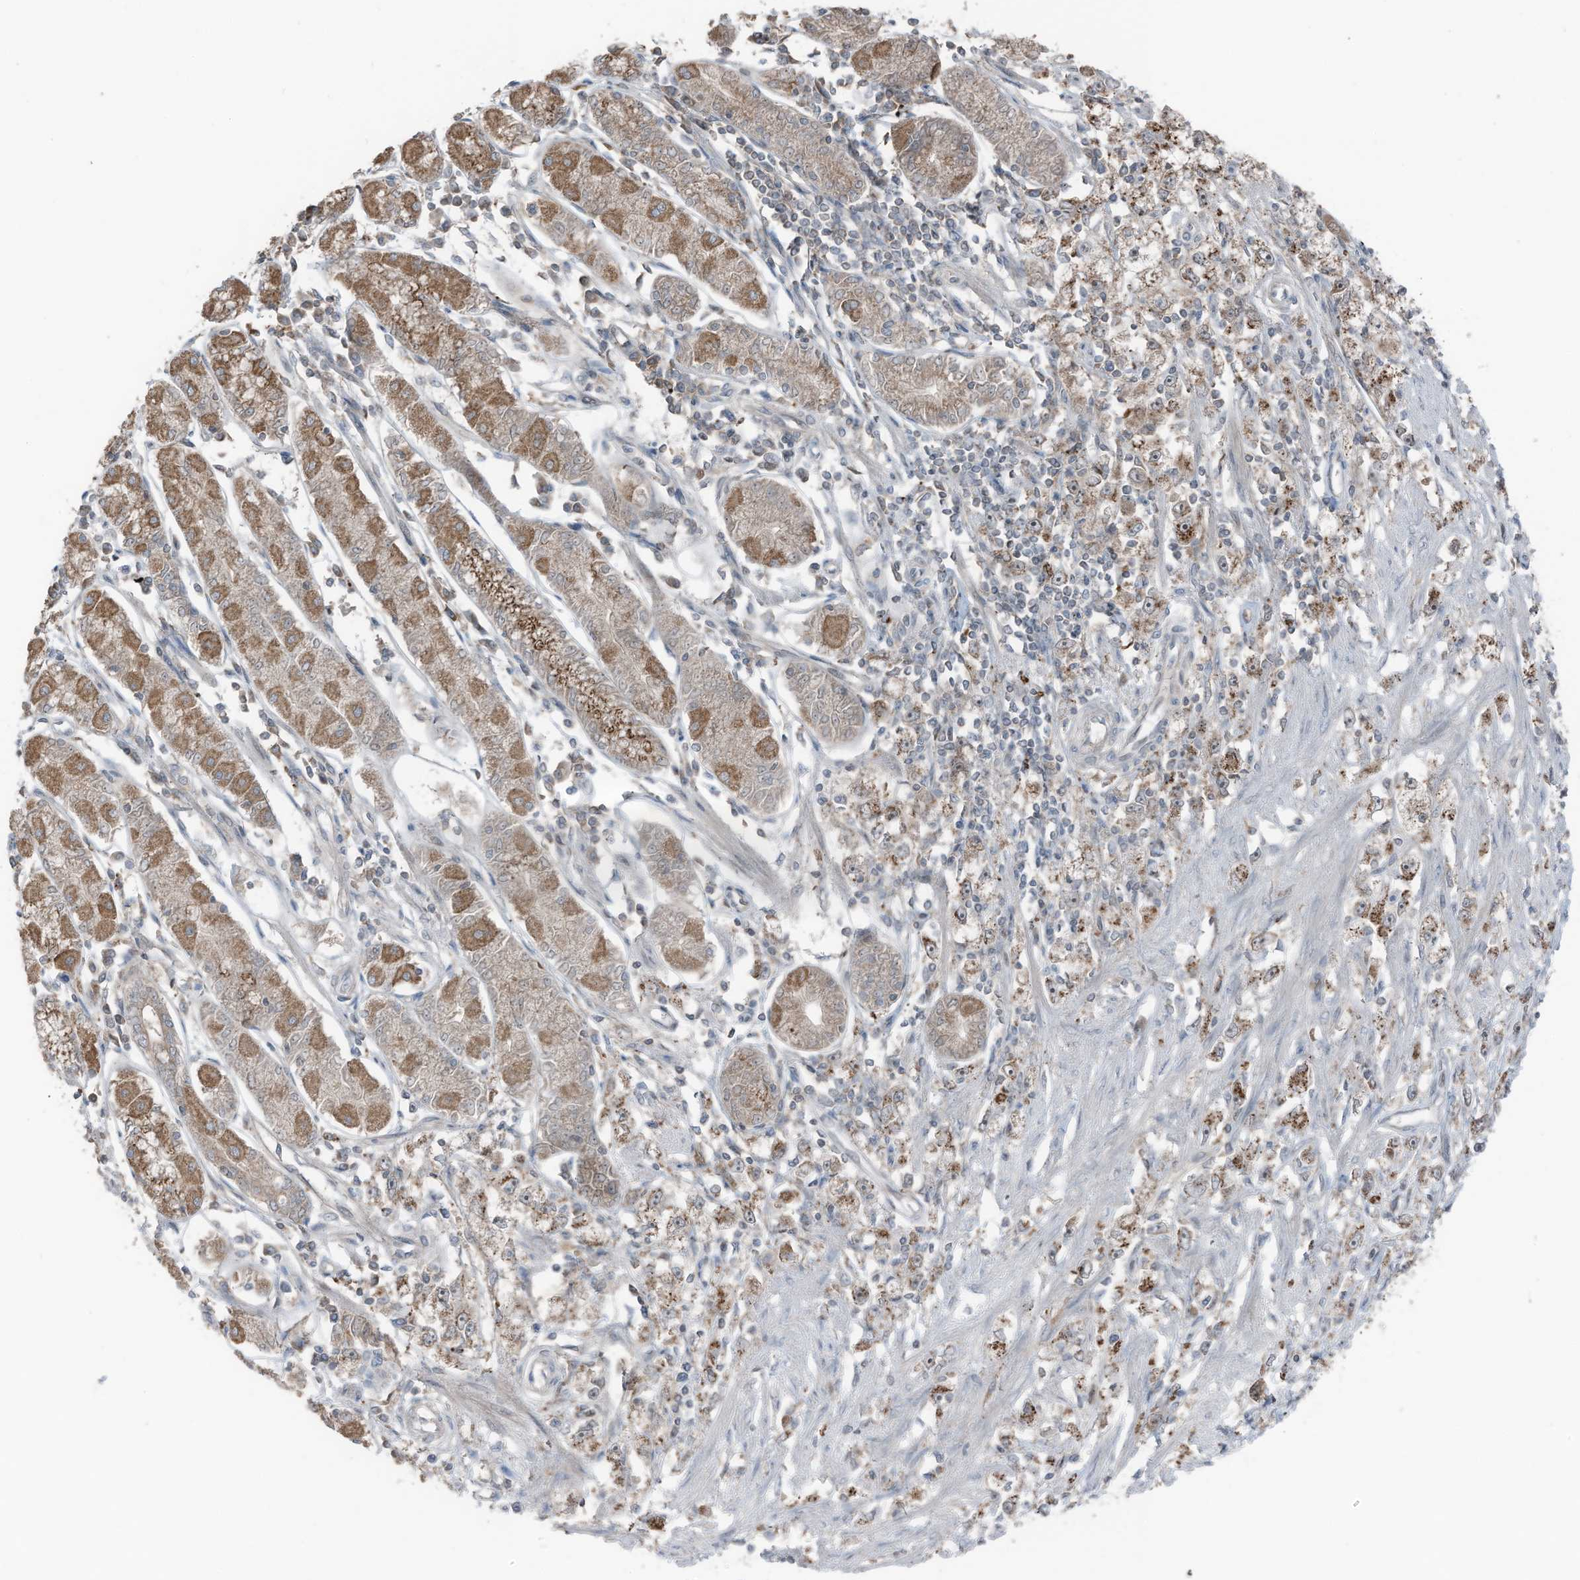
{"staining": {"intensity": "moderate", "quantity": ">75%", "location": "cytoplasmic/membranous,nuclear"}, "tissue": "stomach cancer", "cell_type": "Tumor cells", "image_type": "cancer", "snomed": [{"axis": "morphology", "description": "Adenocarcinoma, NOS"}, {"axis": "topography", "description": "Stomach"}], "caption": "Stomach adenocarcinoma stained with a brown dye shows moderate cytoplasmic/membranous and nuclear positive staining in about >75% of tumor cells.", "gene": "TXNDC9", "patient": {"sex": "female", "age": 59}}